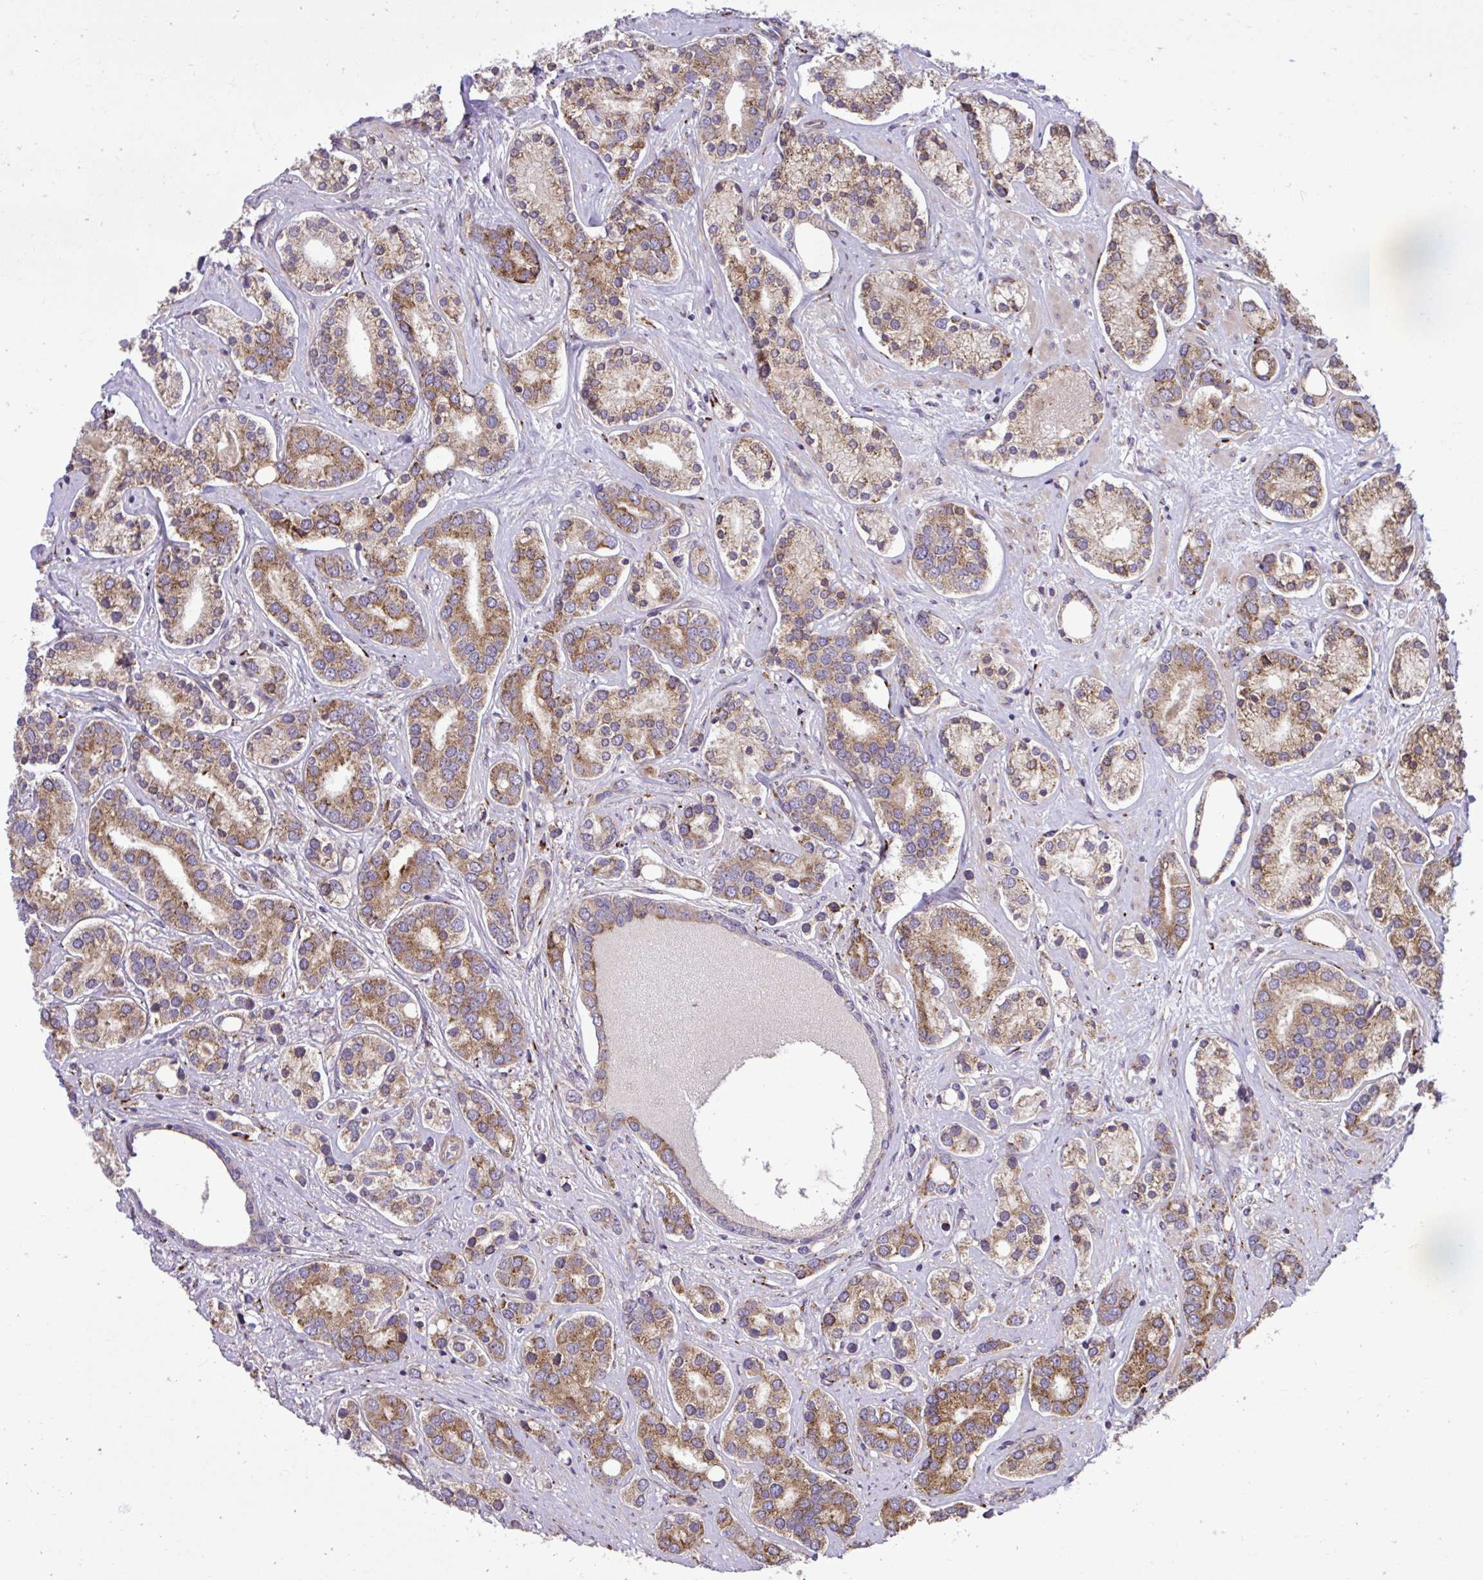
{"staining": {"intensity": "moderate", "quantity": ">75%", "location": "cytoplasmic/membranous"}, "tissue": "prostate cancer", "cell_type": "Tumor cells", "image_type": "cancer", "snomed": [{"axis": "morphology", "description": "Adenocarcinoma, High grade"}, {"axis": "topography", "description": "Prostate"}], "caption": "This is an image of immunohistochemistry staining of high-grade adenocarcinoma (prostate), which shows moderate staining in the cytoplasmic/membranous of tumor cells.", "gene": "LIMS1", "patient": {"sex": "male", "age": 58}}